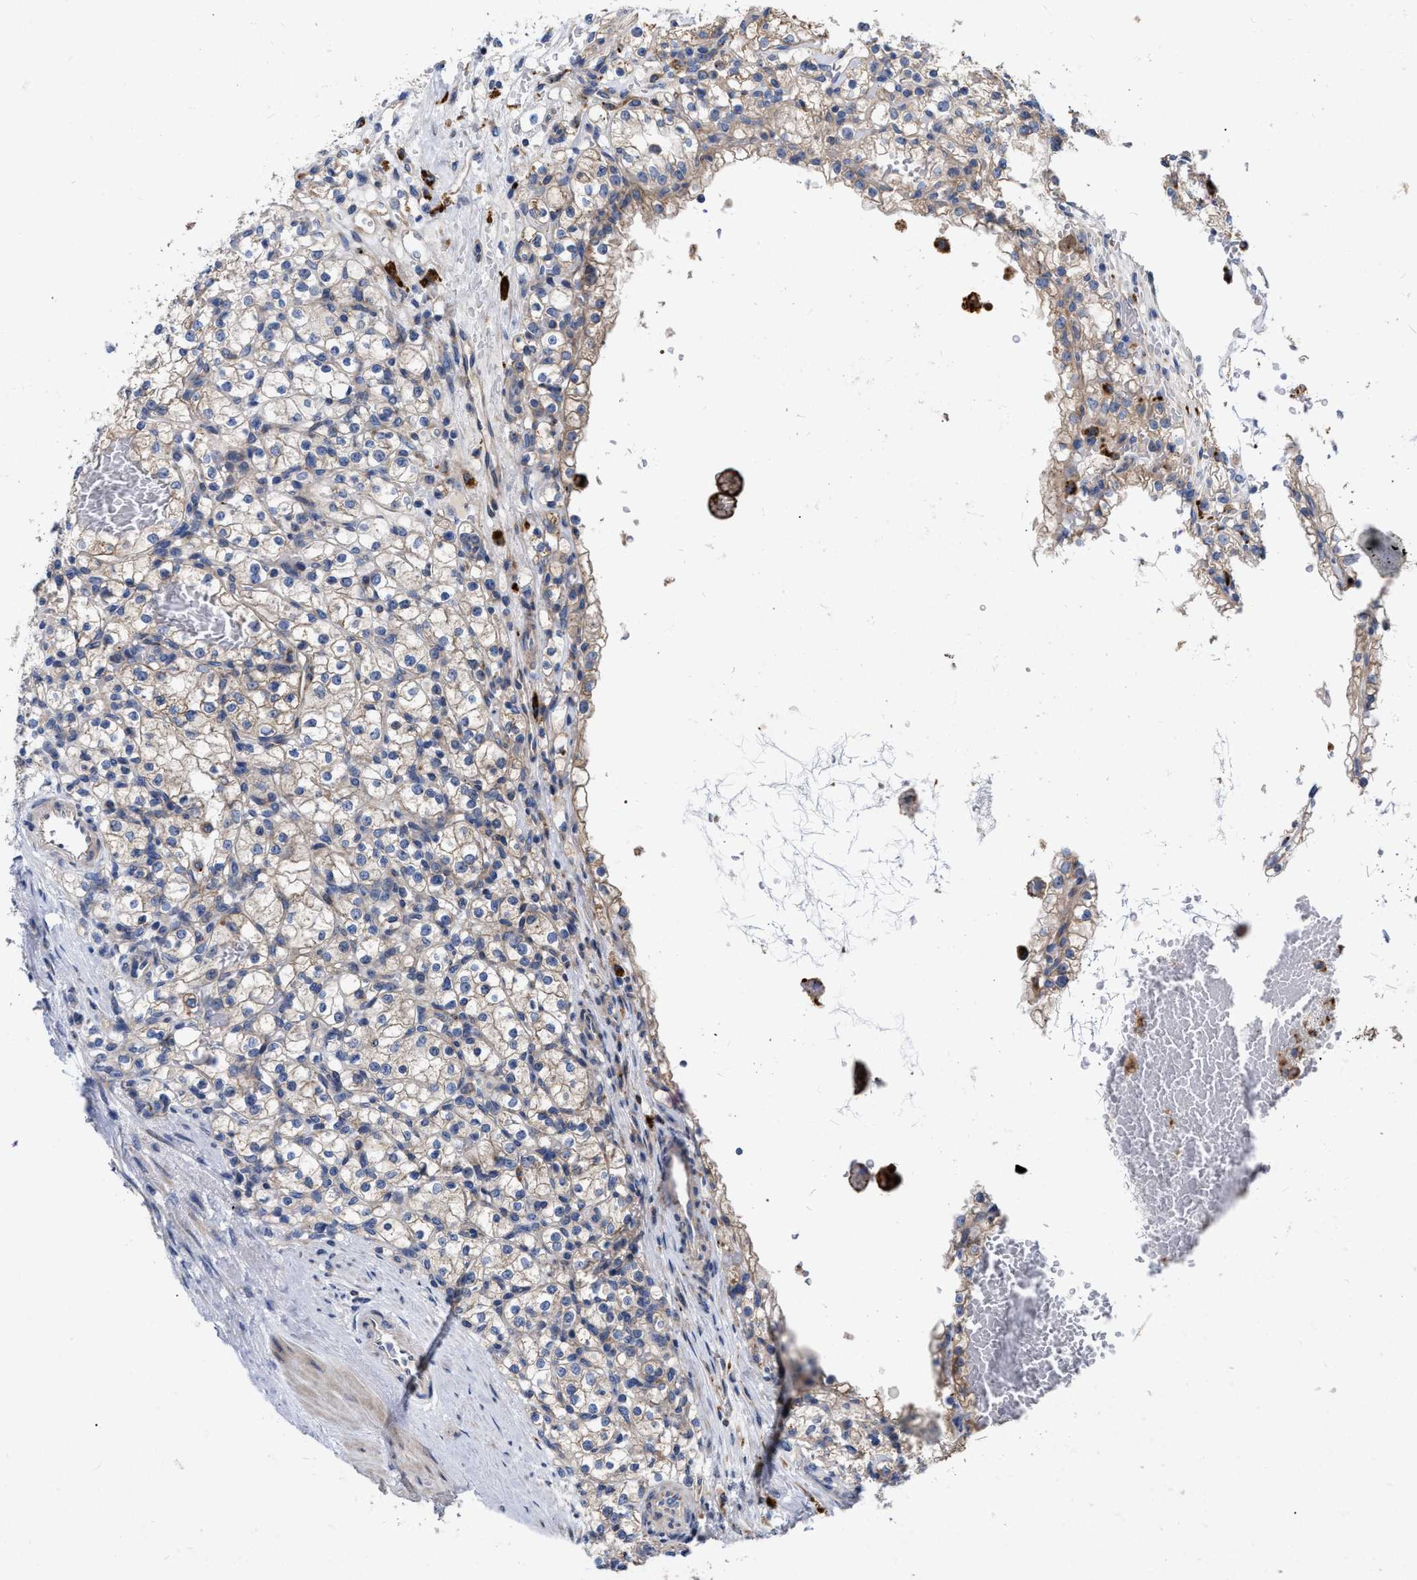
{"staining": {"intensity": "weak", "quantity": "<25%", "location": "cytoplasmic/membranous"}, "tissue": "renal cancer", "cell_type": "Tumor cells", "image_type": "cancer", "snomed": [{"axis": "morphology", "description": "Normal tissue, NOS"}, {"axis": "morphology", "description": "Adenocarcinoma, NOS"}, {"axis": "topography", "description": "Kidney"}], "caption": "IHC photomicrograph of human adenocarcinoma (renal) stained for a protein (brown), which shows no staining in tumor cells. Brightfield microscopy of immunohistochemistry (IHC) stained with DAB (brown) and hematoxylin (blue), captured at high magnification.", "gene": "MLST8", "patient": {"sex": "female", "age": 55}}